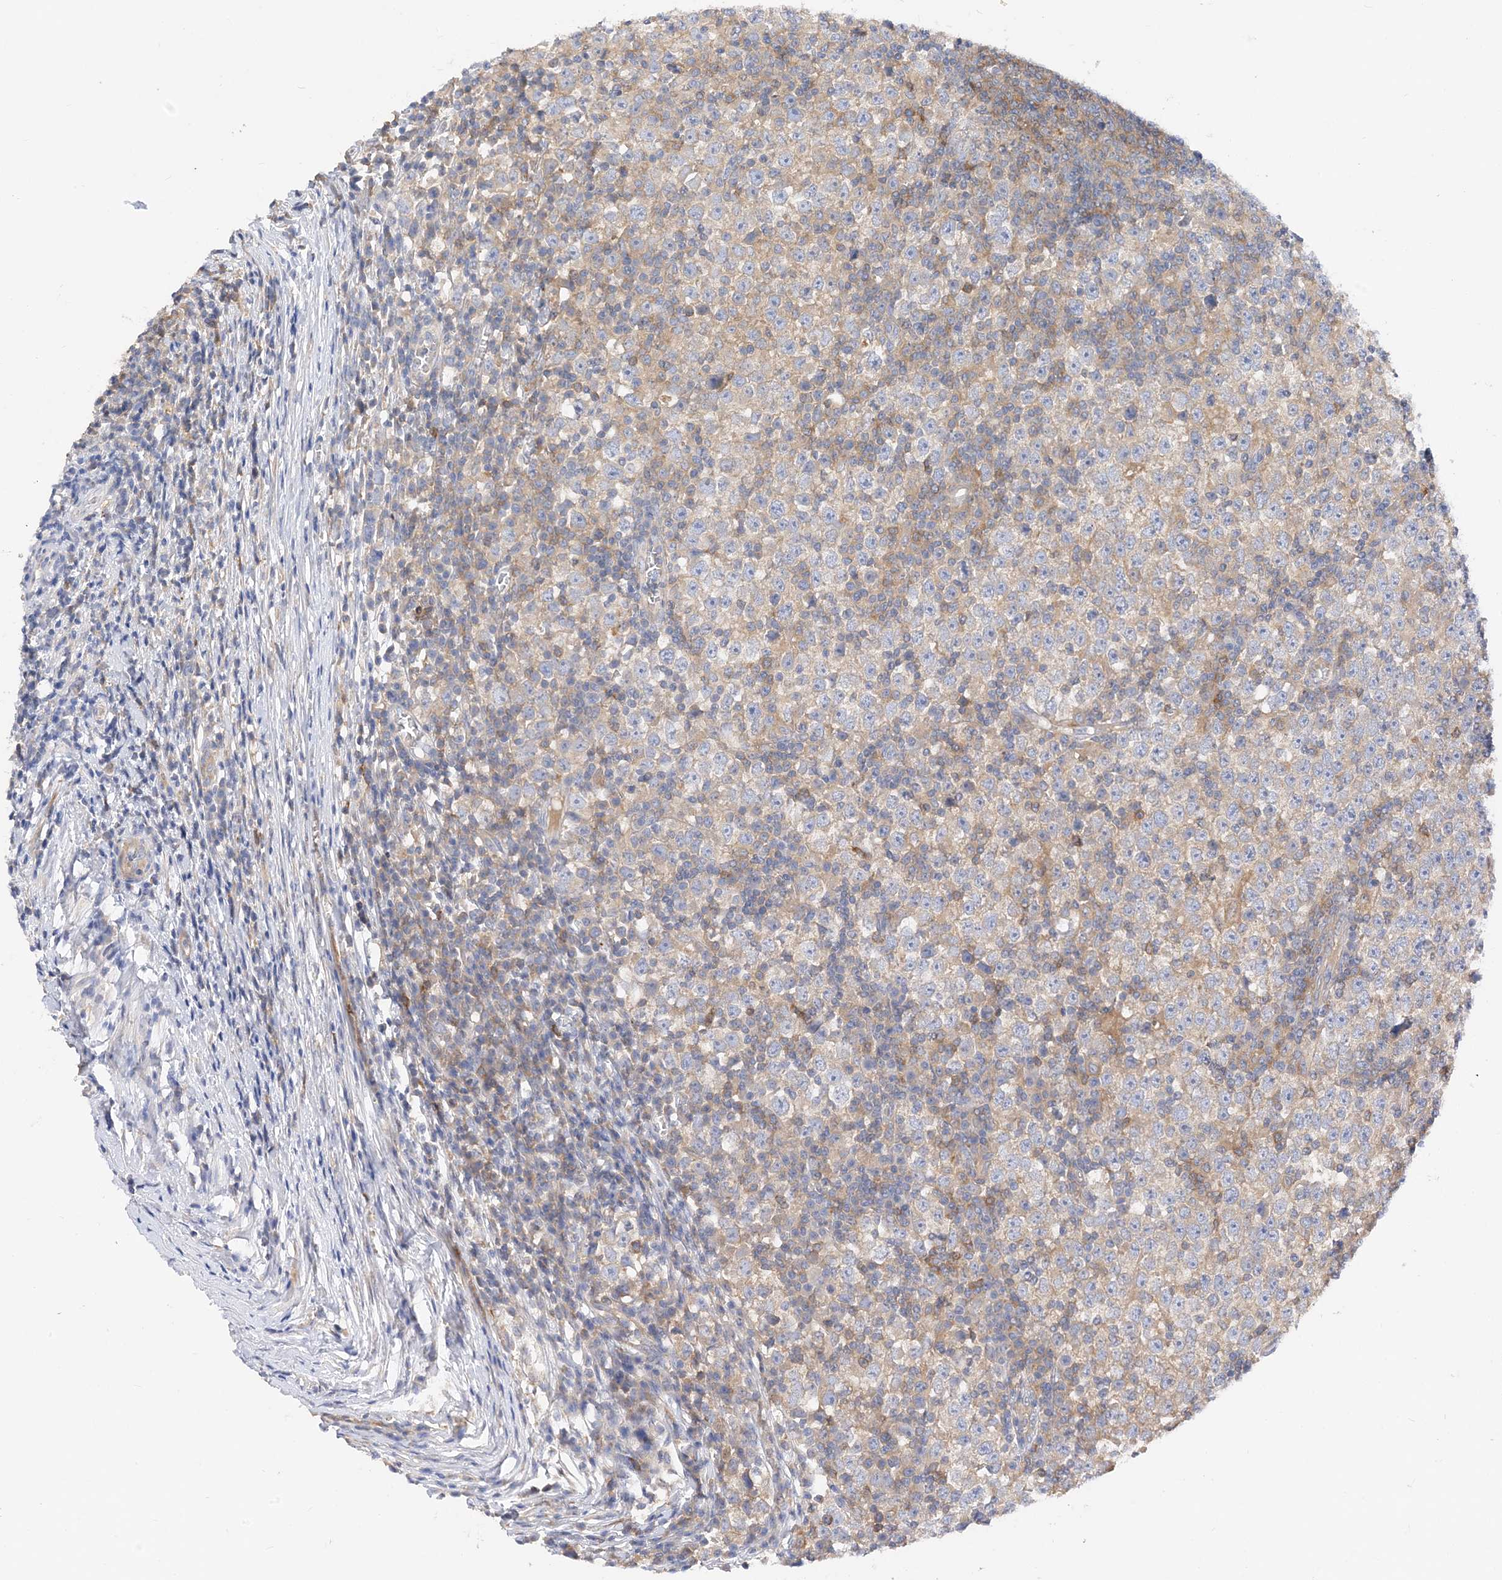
{"staining": {"intensity": "weak", "quantity": "<25%", "location": "cytoplasmic/membranous"}, "tissue": "testis cancer", "cell_type": "Tumor cells", "image_type": "cancer", "snomed": [{"axis": "morphology", "description": "Seminoma, NOS"}, {"axis": "topography", "description": "Testis"}], "caption": "Testis cancer (seminoma) was stained to show a protein in brown. There is no significant positivity in tumor cells. (DAB (3,3'-diaminobenzidine) immunohistochemistry (IHC), high magnification).", "gene": "ARV1", "patient": {"sex": "male", "age": 65}}